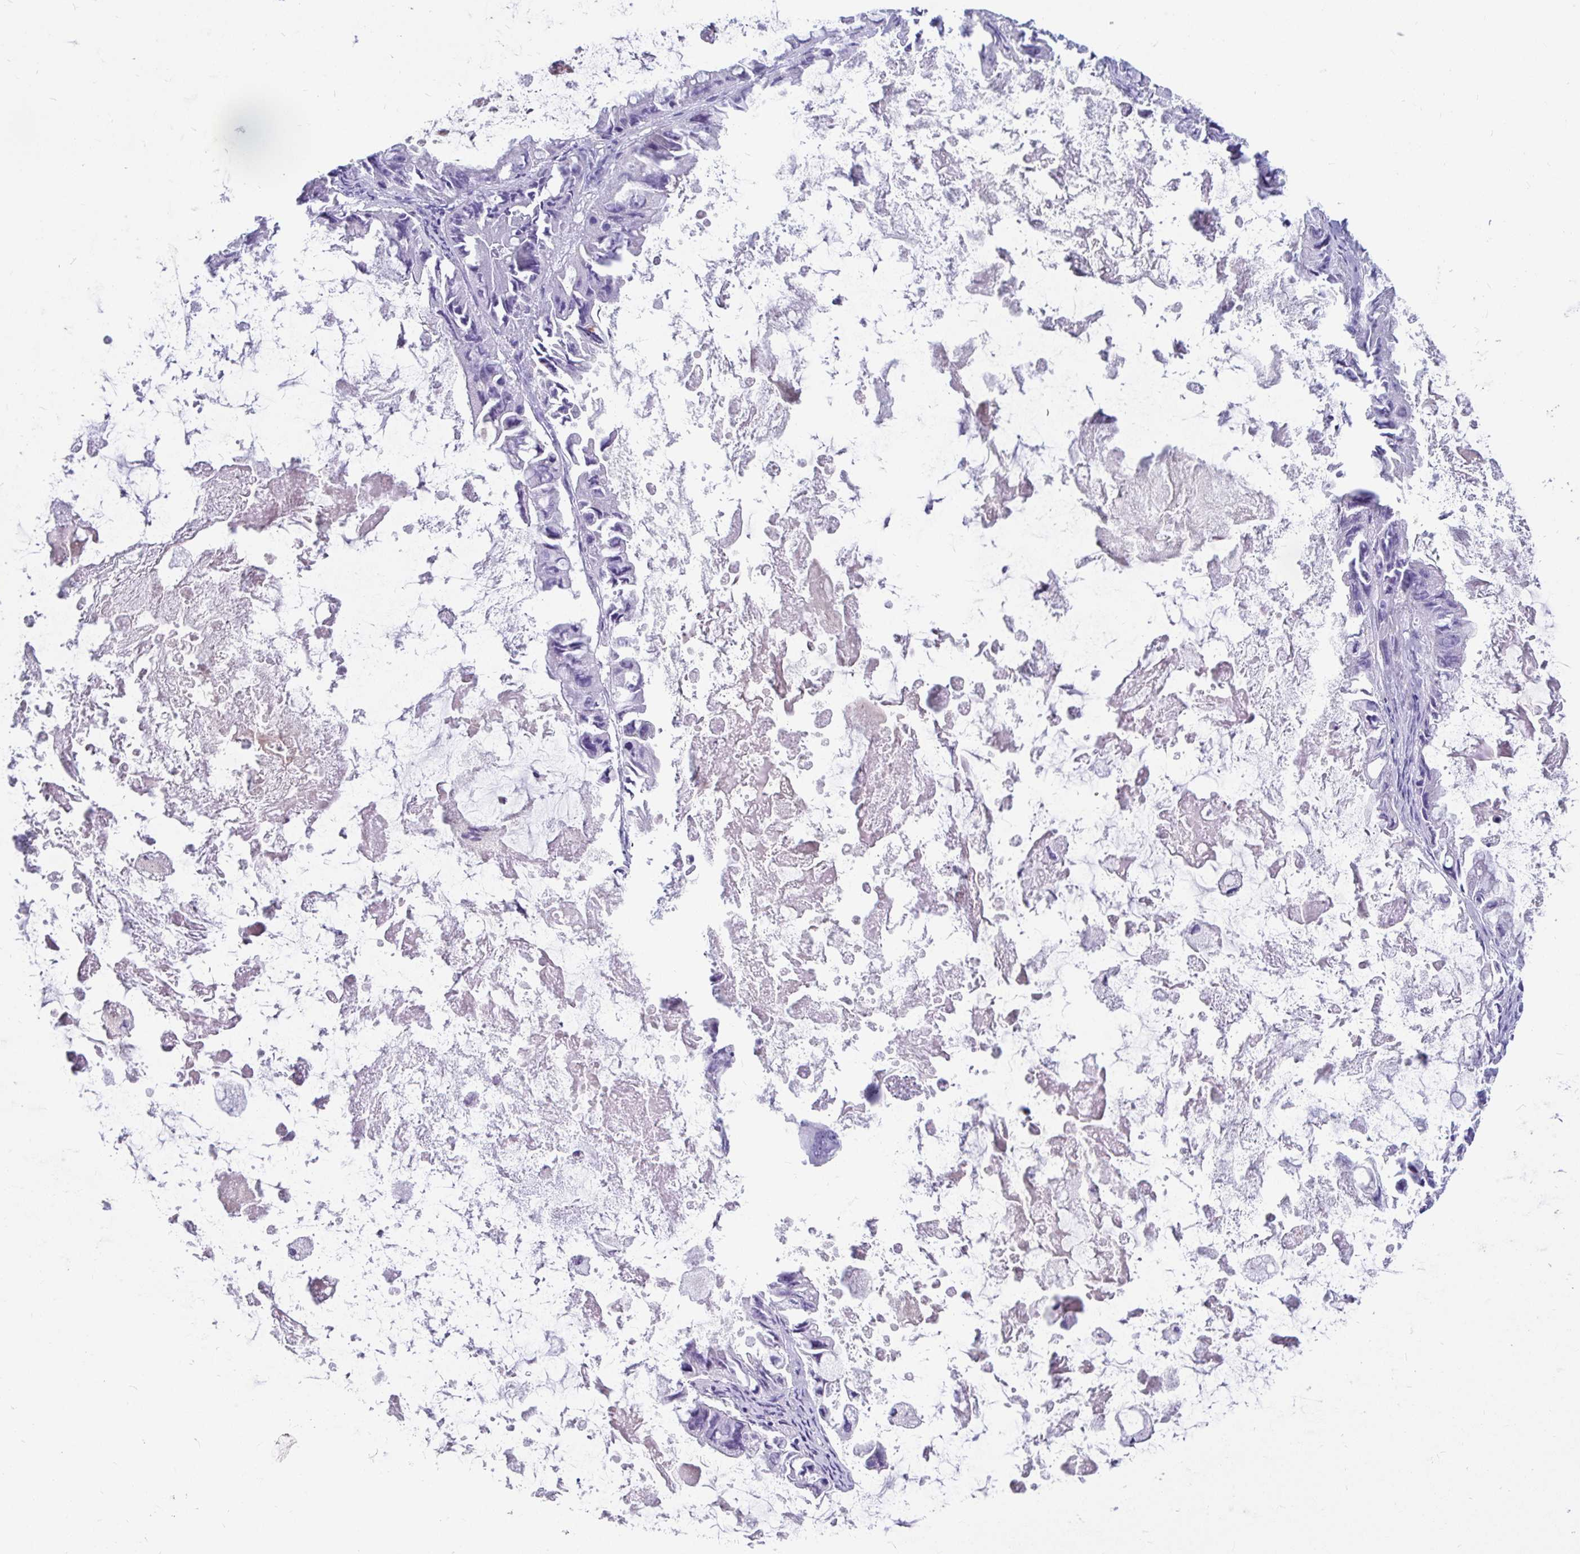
{"staining": {"intensity": "negative", "quantity": "none", "location": "none"}, "tissue": "ovarian cancer", "cell_type": "Tumor cells", "image_type": "cancer", "snomed": [{"axis": "morphology", "description": "Cystadenocarcinoma, mucinous, NOS"}, {"axis": "topography", "description": "Ovary"}], "caption": "Image shows no protein positivity in tumor cells of ovarian mucinous cystadenocarcinoma tissue.", "gene": "ZPBP2", "patient": {"sex": "female", "age": 61}}